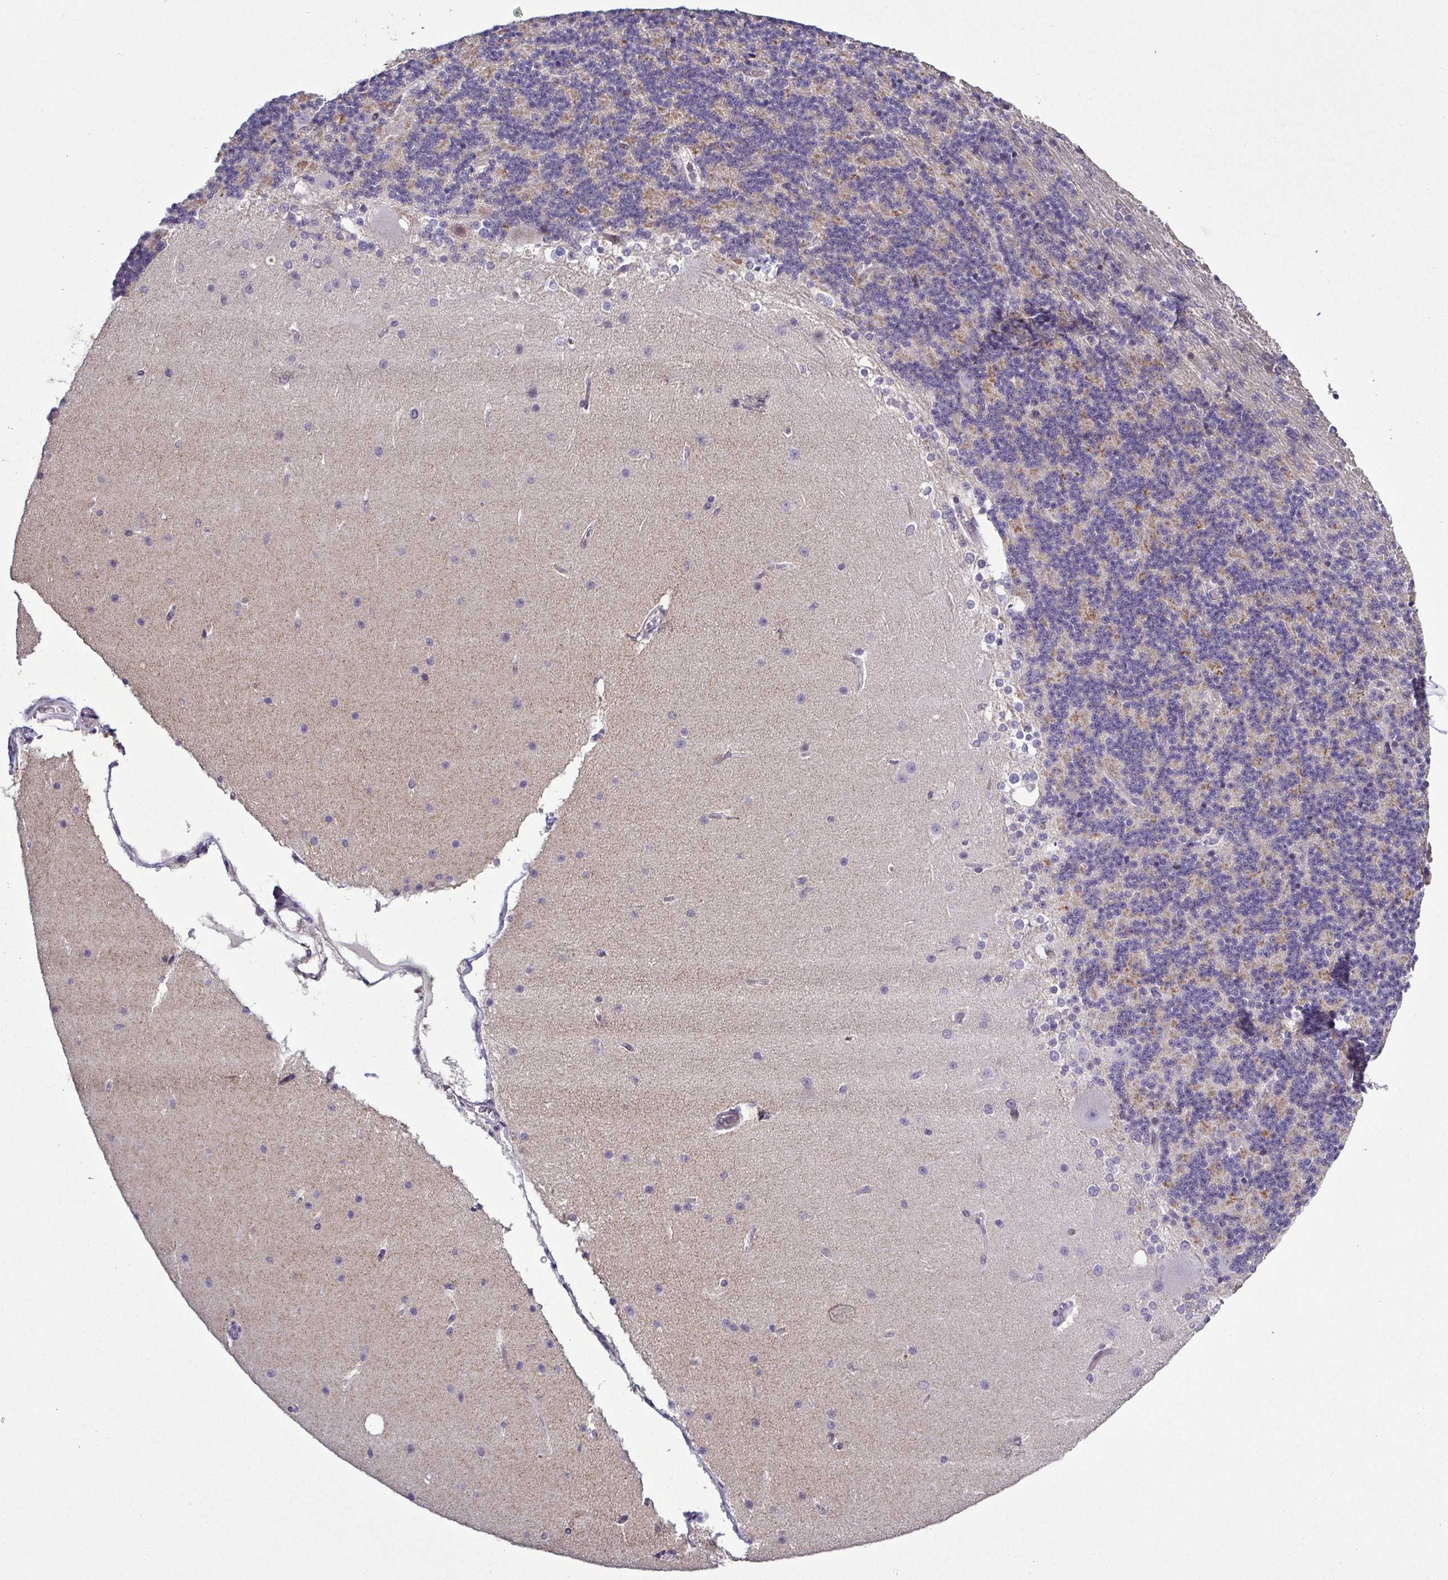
{"staining": {"intensity": "negative", "quantity": "none", "location": "none"}, "tissue": "cerebellum", "cell_type": "Cells in granular layer", "image_type": "normal", "snomed": [{"axis": "morphology", "description": "Normal tissue, NOS"}, {"axis": "topography", "description": "Cerebellum"}], "caption": "The immunohistochemistry (IHC) micrograph has no significant positivity in cells in granular layer of cerebellum. (DAB (3,3'-diaminobenzidine) immunohistochemistry (IHC) visualized using brightfield microscopy, high magnification).", "gene": "ODF1", "patient": {"sex": "female", "age": 19}}